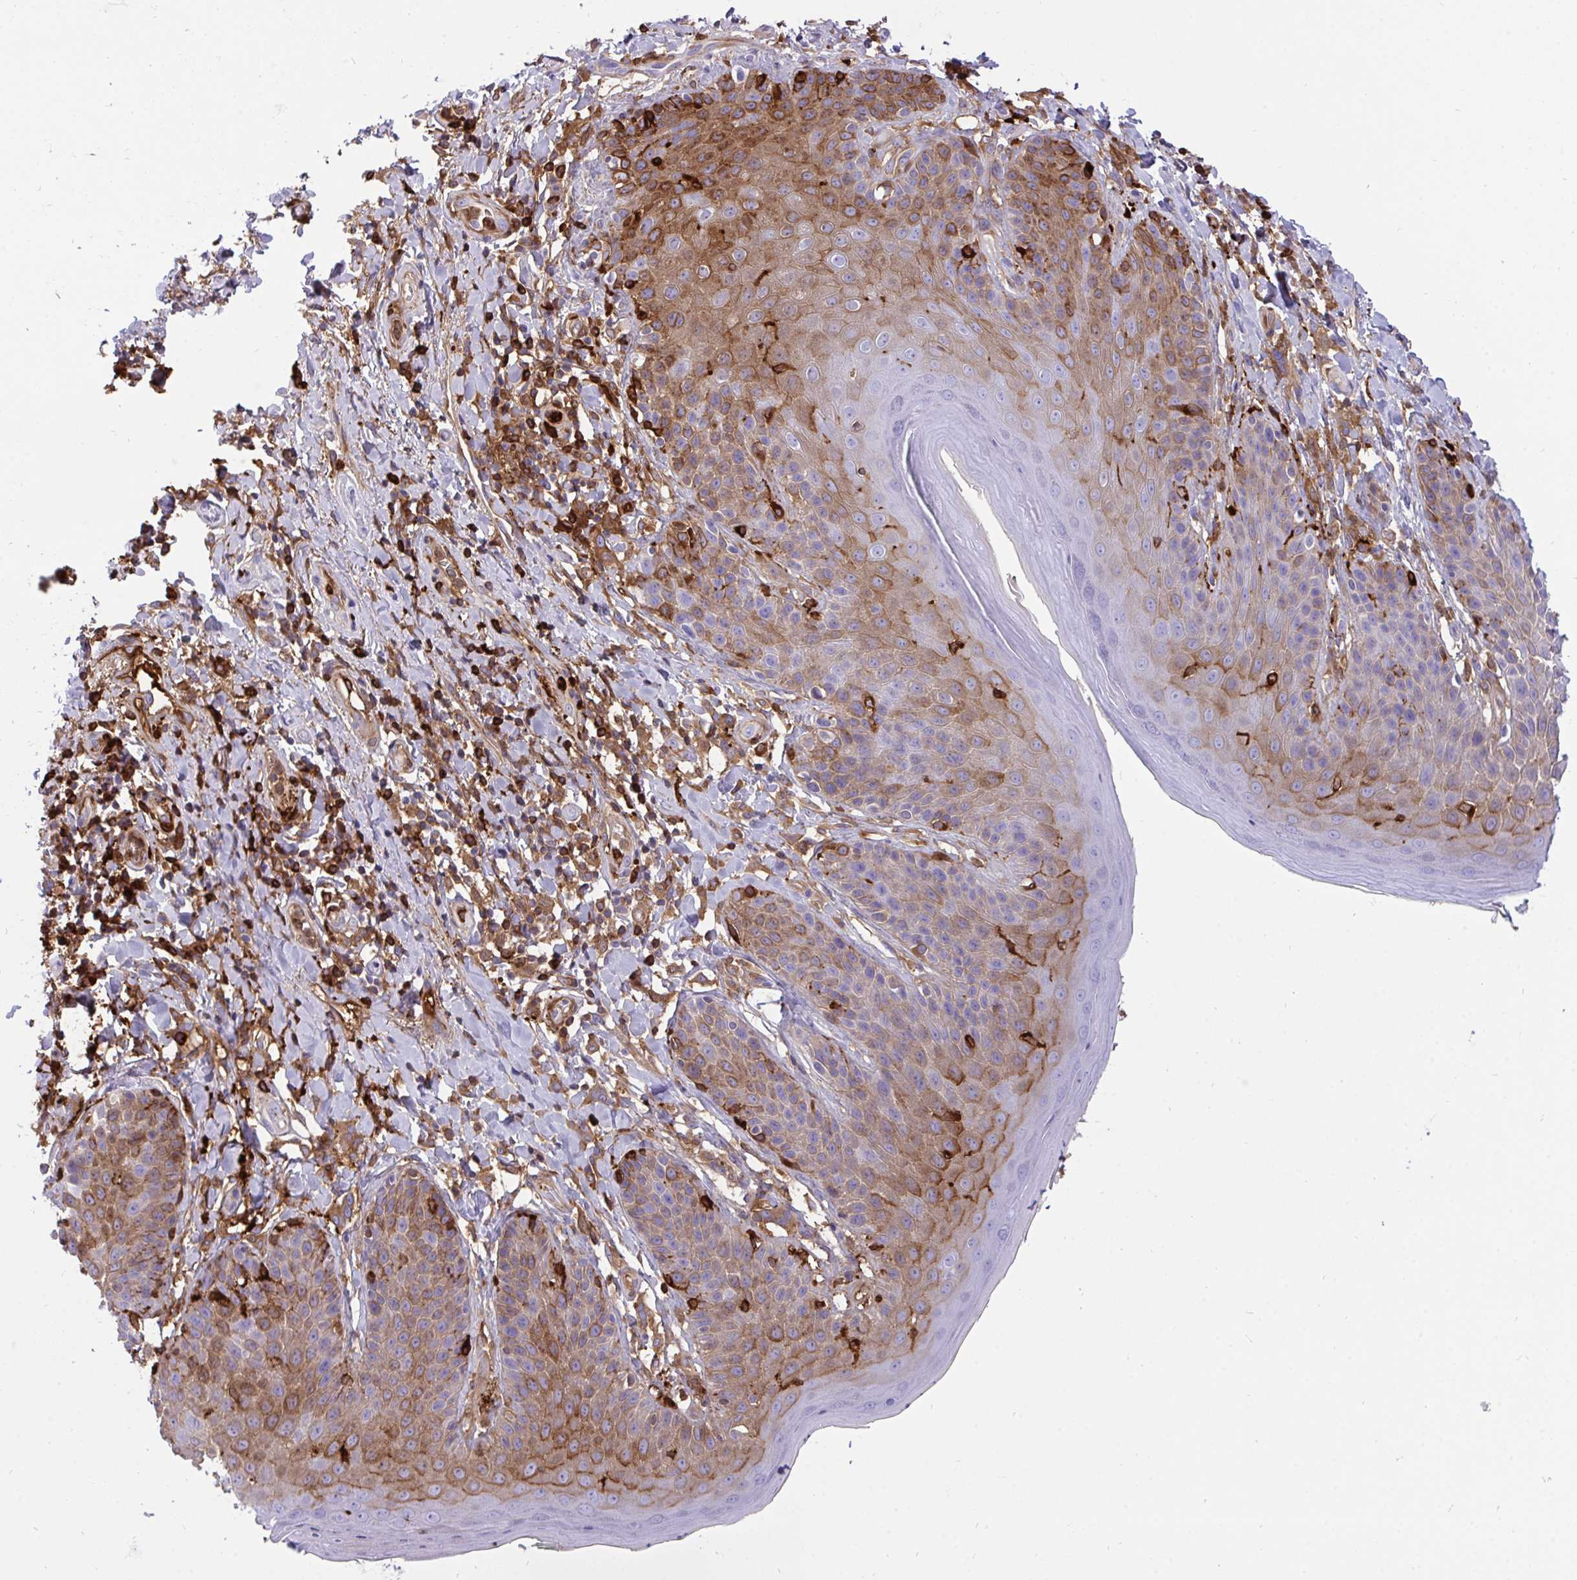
{"staining": {"intensity": "moderate", "quantity": "25%-75%", "location": "cytoplasmic/membranous"}, "tissue": "skin", "cell_type": "Epidermal cells", "image_type": "normal", "snomed": [{"axis": "morphology", "description": "Normal tissue, NOS"}, {"axis": "topography", "description": "Anal"}, {"axis": "topography", "description": "Peripheral nerve tissue"}], "caption": "An image of human skin stained for a protein demonstrates moderate cytoplasmic/membranous brown staining in epidermal cells. (brown staining indicates protein expression, while blue staining denotes nuclei).", "gene": "F2", "patient": {"sex": "male", "age": 51}}